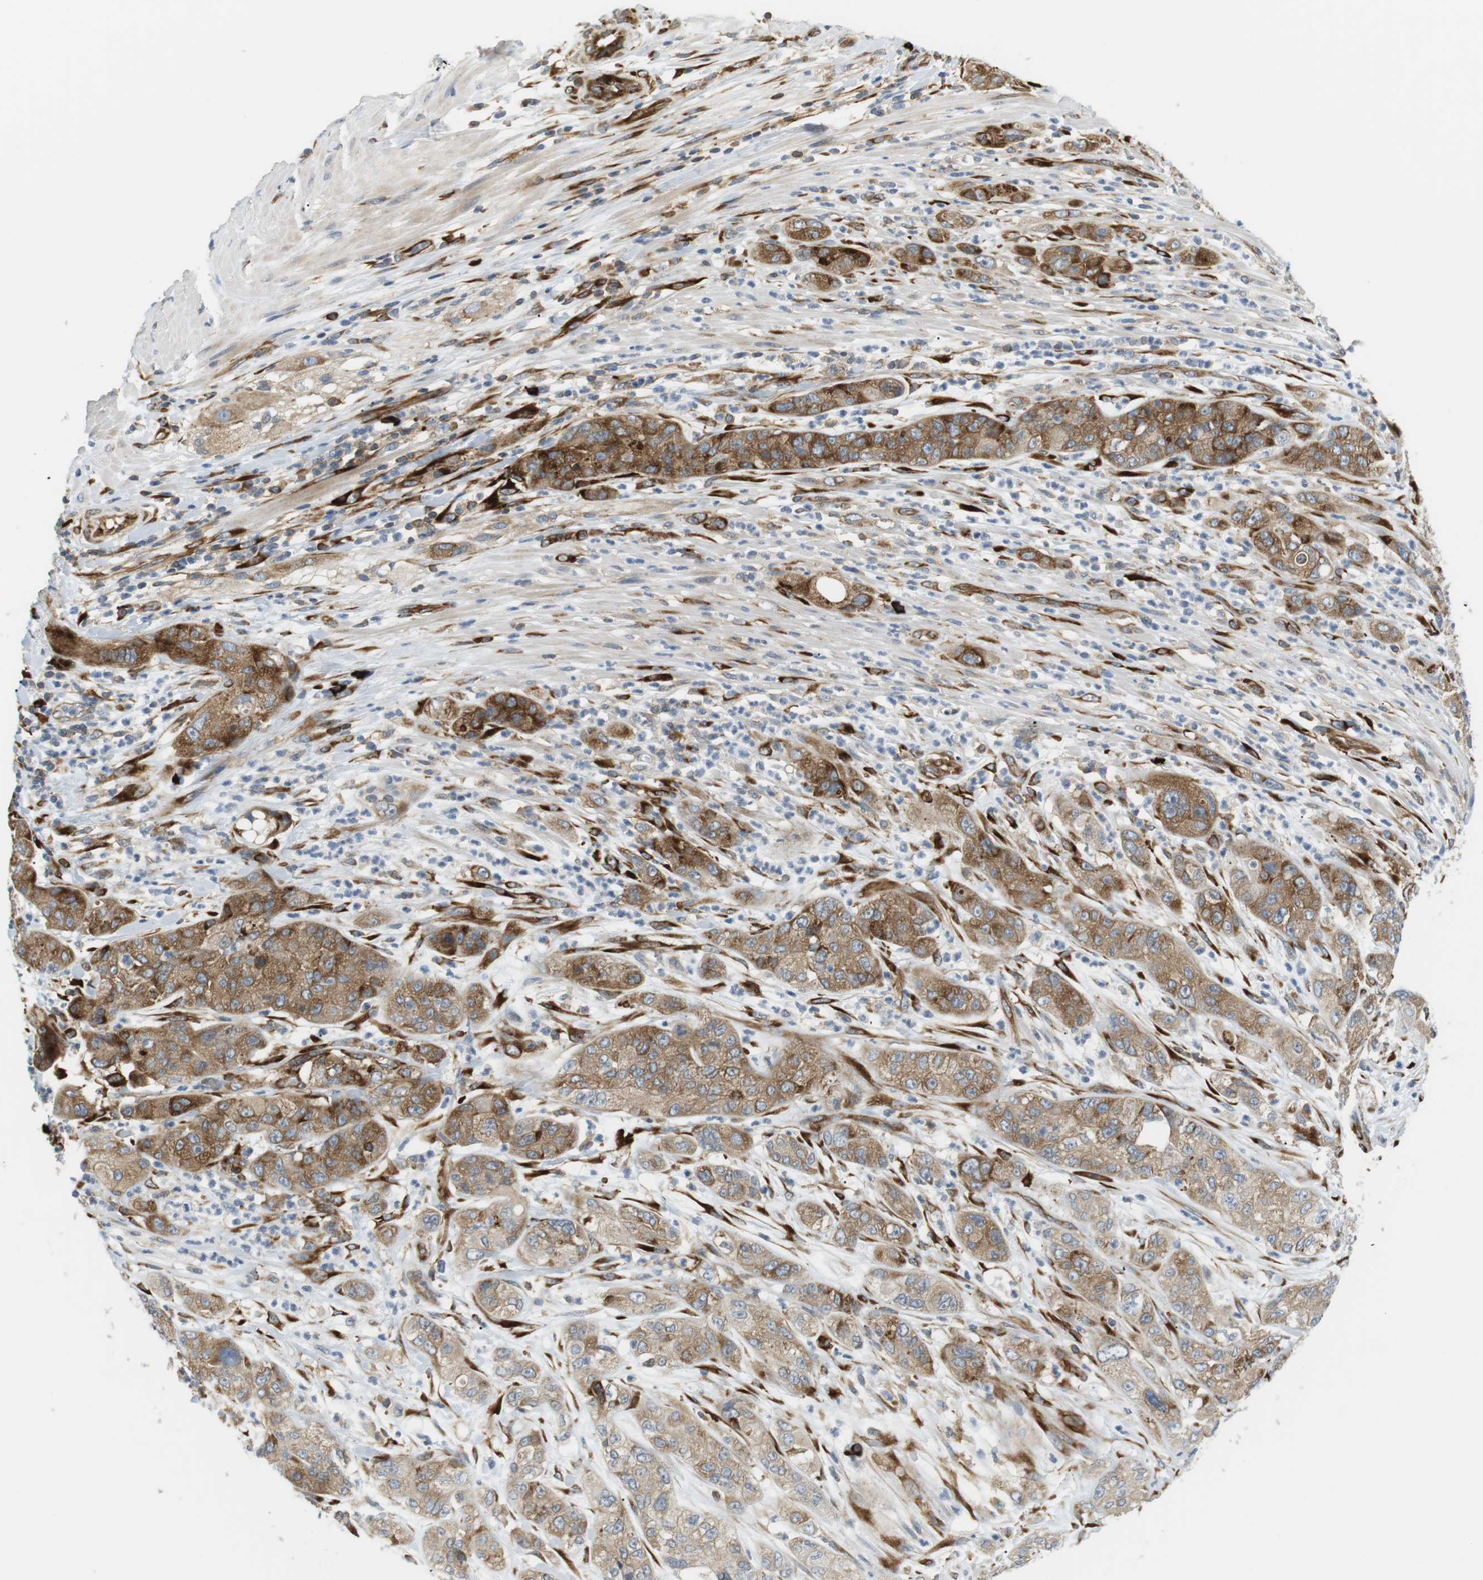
{"staining": {"intensity": "moderate", "quantity": ">75%", "location": "cytoplasmic/membranous"}, "tissue": "pancreatic cancer", "cell_type": "Tumor cells", "image_type": "cancer", "snomed": [{"axis": "morphology", "description": "Adenocarcinoma, NOS"}, {"axis": "topography", "description": "Pancreas"}], "caption": "An image of pancreatic adenocarcinoma stained for a protein exhibits moderate cytoplasmic/membranous brown staining in tumor cells.", "gene": "TMEM200A", "patient": {"sex": "female", "age": 78}}